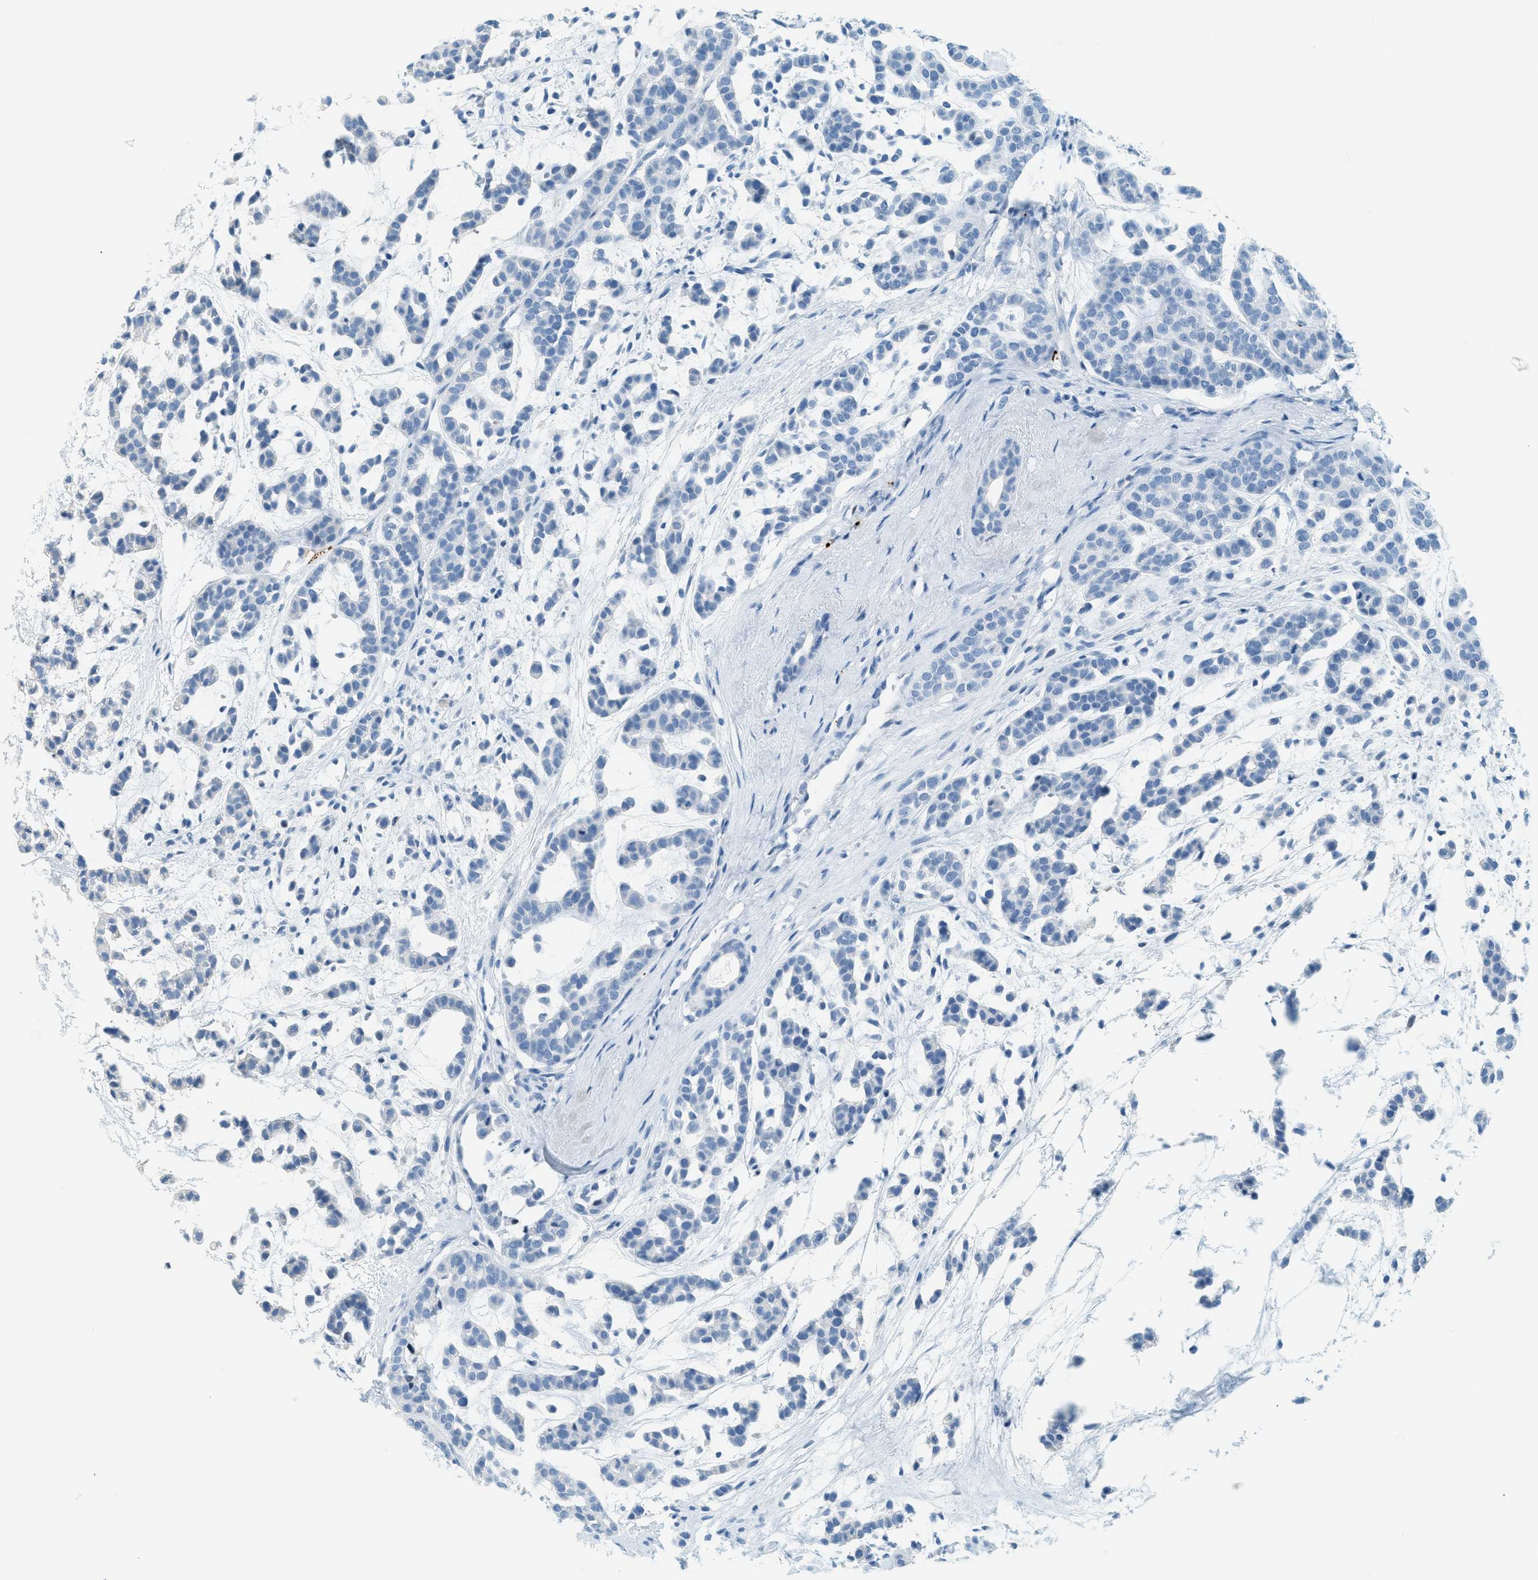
{"staining": {"intensity": "negative", "quantity": "none", "location": "none"}, "tissue": "head and neck cancer", "cell_type": "Tumor cells", "image_type": "cancer", "snomed": [{"axis": "morphology", "description": "Adenocarcinoma, NOS"}, {"axis": "morphology", "description": "Adenoma, NOS"}, {"axis": "topography", "description": "Head-Neck"}], "caption": "A histopathology image of human head and neck cancer (adenocarcinoma) is negative for staining in tumor cells.", "gene": "PPBP", "patient": {"sex": "female", "age": 55}}